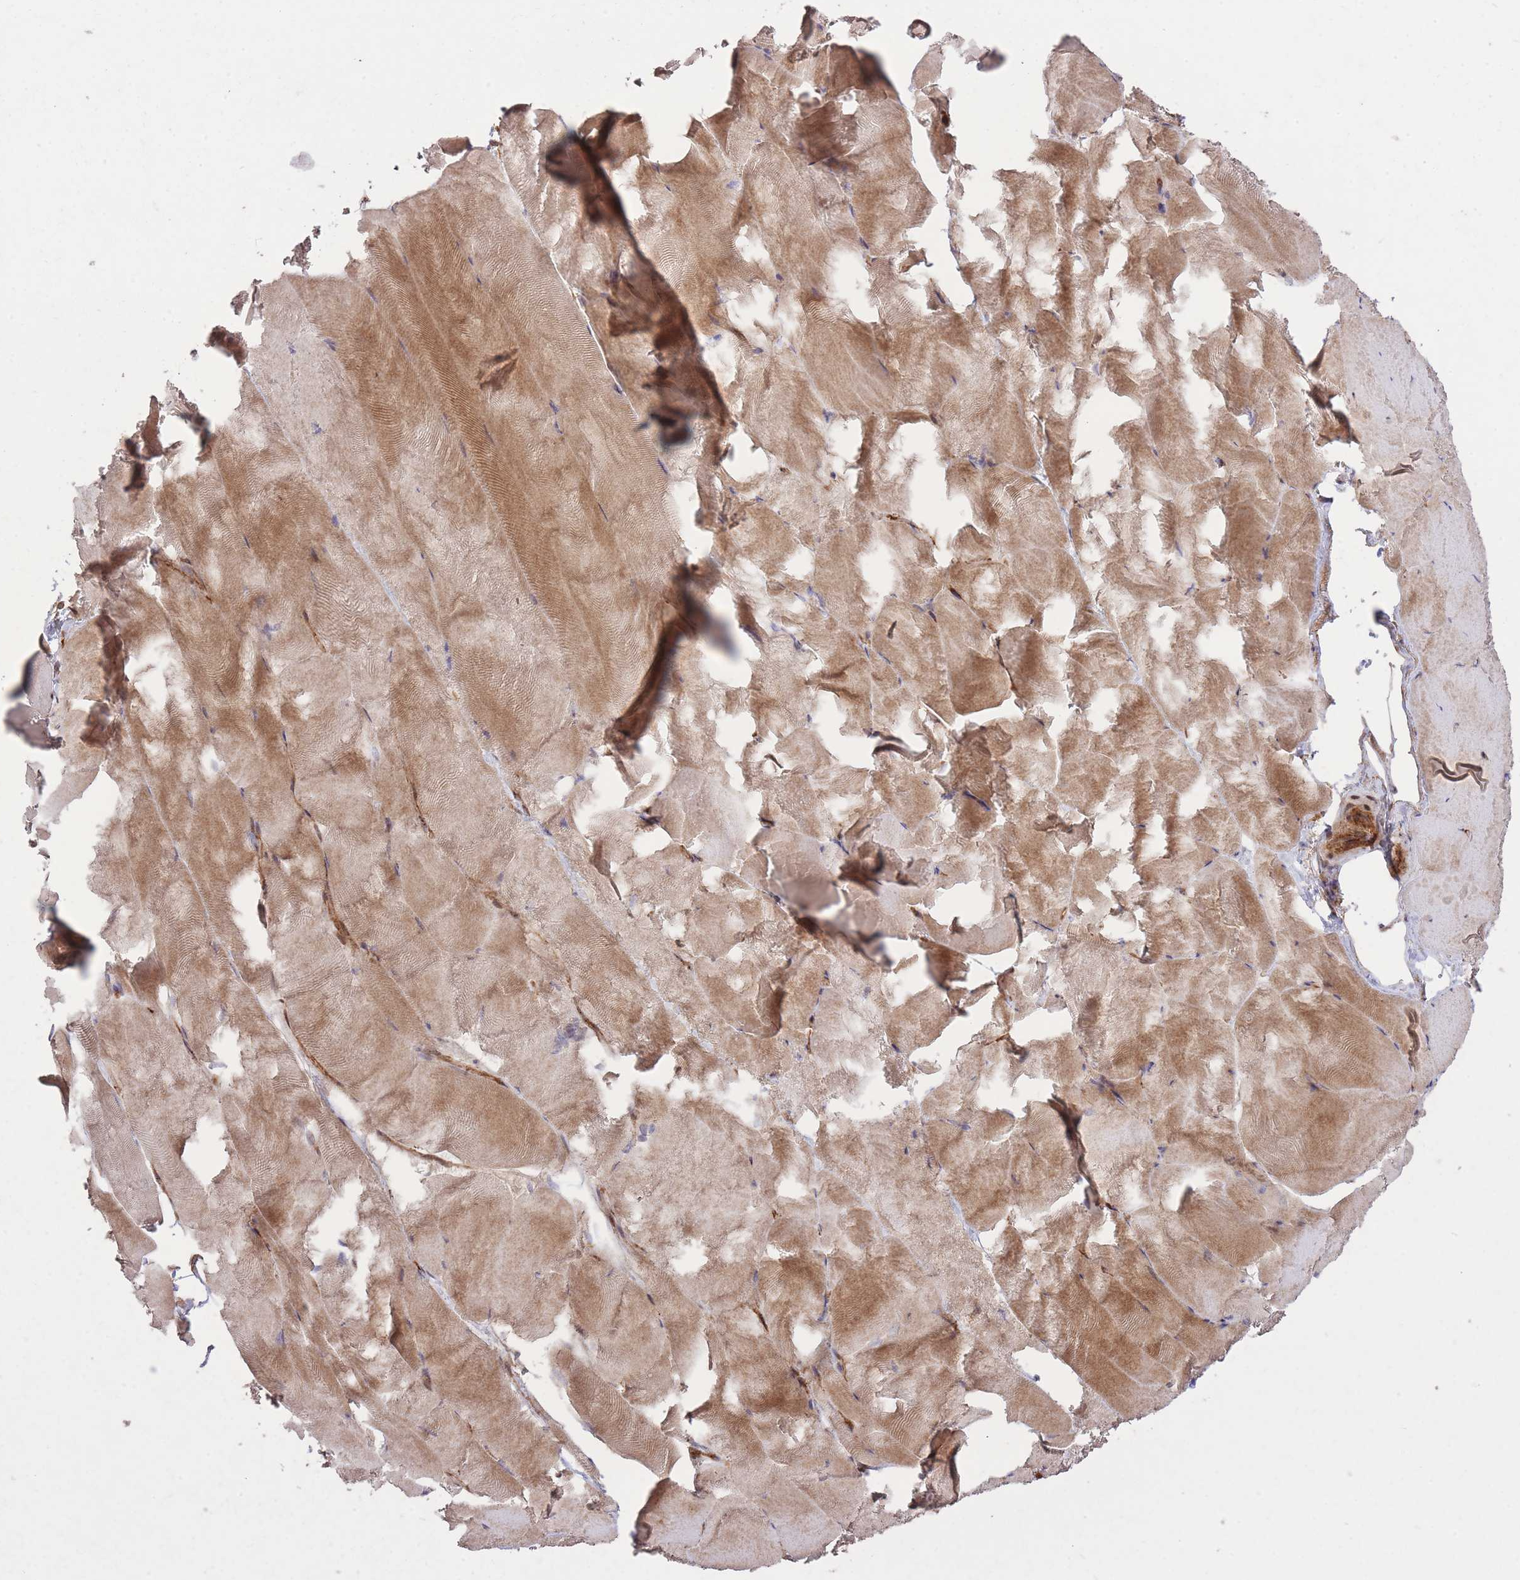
{"staining": {"intensity": "moderate", "quantity": ">75%", "location": "cytoplasmic/membranous"}, "tissue": "skeletal muscle", "cell_type": "Myocytes", "image_type": "normal", "snomed": [{"axis": "morphology", "description": "Normal tissue, NOS"}, {"axis": "topography", "description": "Skeletal muscle"}], "caption": "This is an image of immunohistochemistry (IHC) staining of normal skeletal muscle, which shows moderate expression in the cytoplasmic/membranous of myocytes.", "gene": "PLD1", "patient": {"sex": "female", "age": 64}}